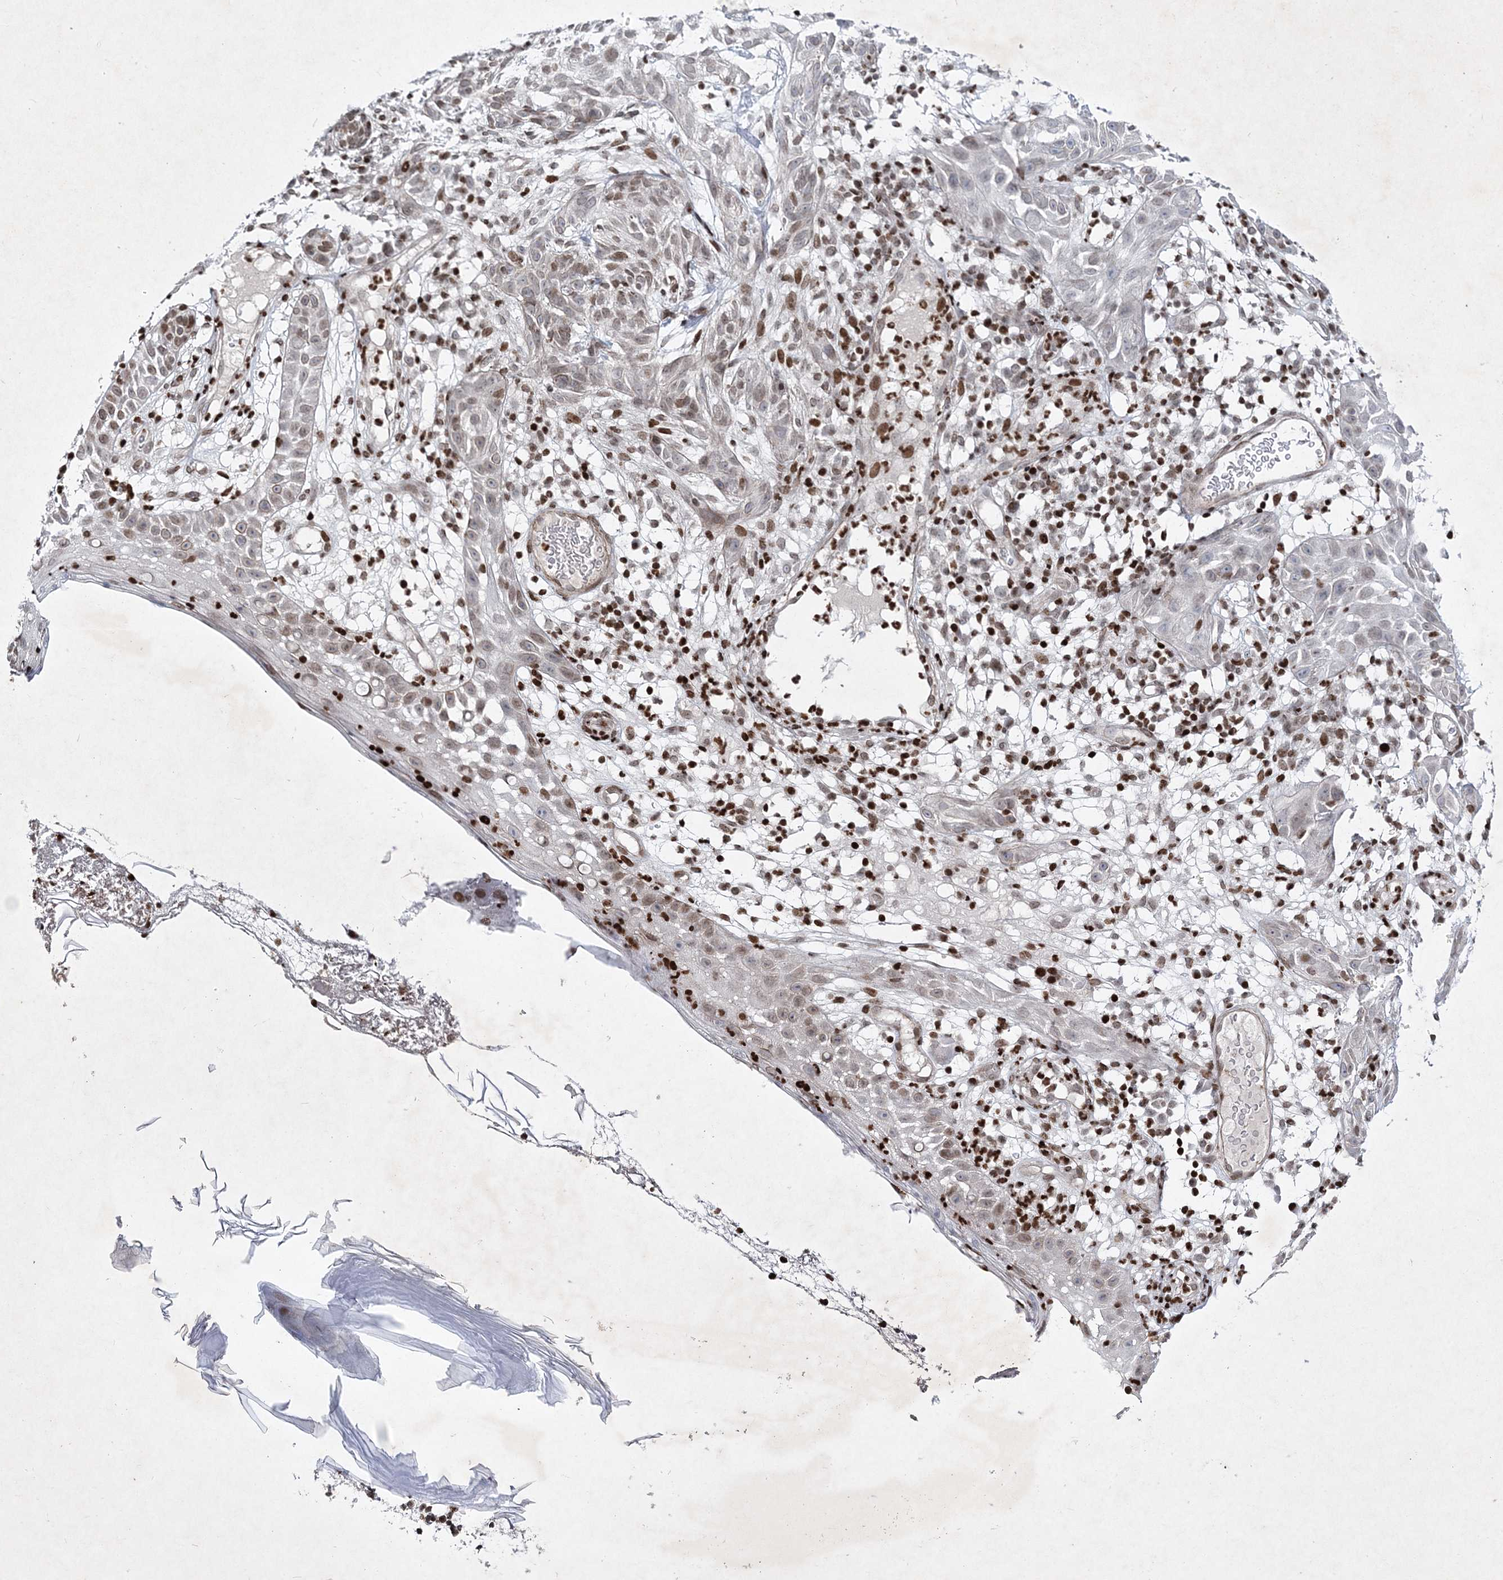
{"staining": {"intensity": "moderate", "quantity": "25%-75%", "location": "nuclear"}, "tissue": "skin cancer", "cell_type": "Tumor cells", "image_type": "cancer", "snomed": [{"axis": "morphology", "description": "Basal cell carcinoma"}, {"axis": "topography", "description": "Skin"}], "caption": "Tumor cells reveal moderate nuclear expression in about 25%-75% of cells in basal cell carcinoma (skin). The staining is performed using DAB brown chromogen to label protein expression. The nuclei are counter-stained blue using hematoxylin.", "gene": "SMIM29", "patient": {"sex": "male", "age": 85}}